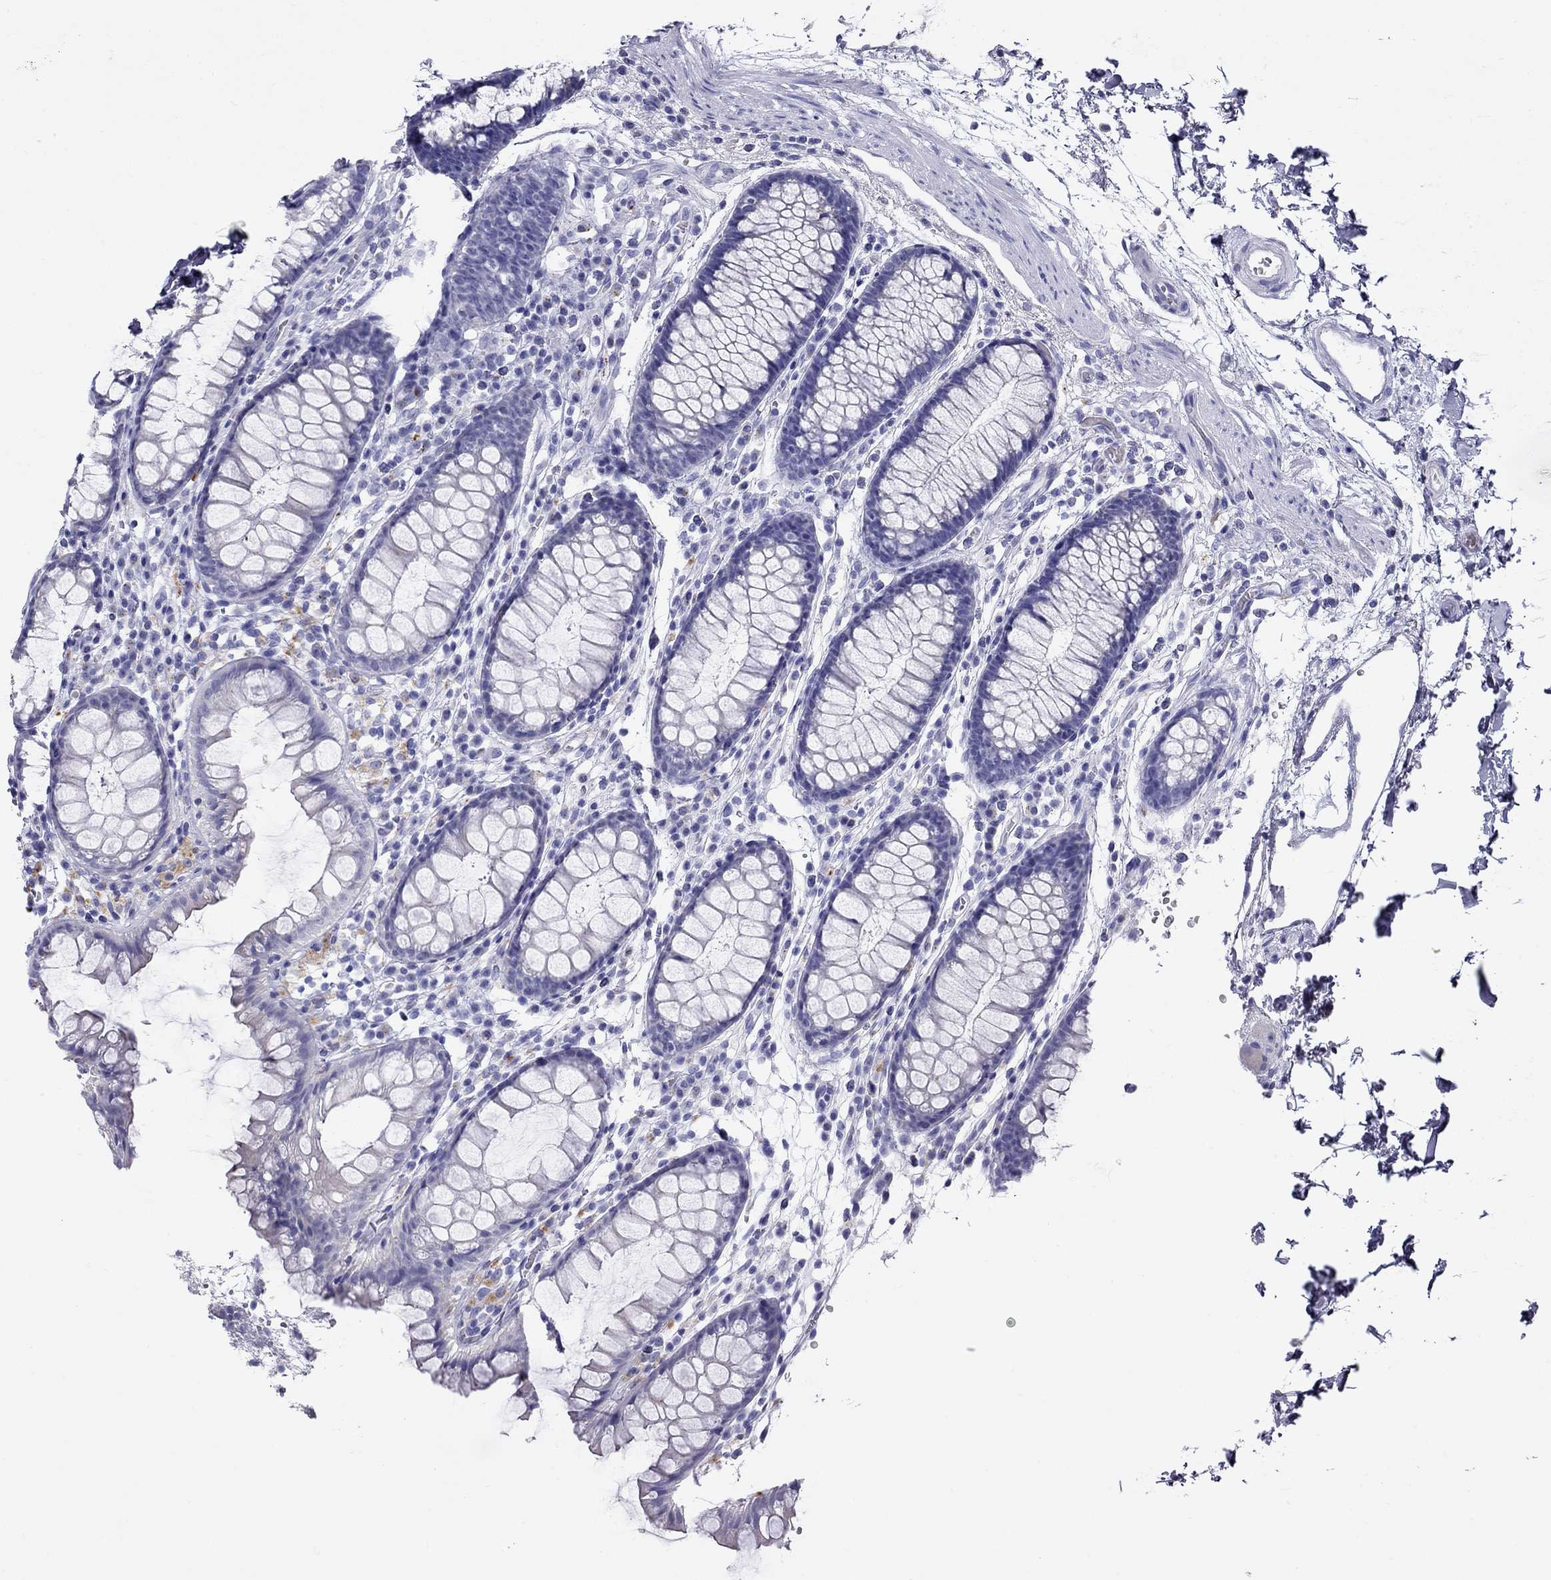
{"staining": {"intensity": "negative", "quantity": "none", "location": "none"}, "tissue": "colon", "cell_type": "Endothelial cells", "image_type": "normal", "snomed": [{"axis": "morphology", "description": "Normal tissue, NOS"}, {"axis": "topography", "description": "Colon"}], "caption": "IHC of normal human colon reveals no positivity in endothelial cells. (Brightfield microscopy of DAB immunohistochemistry at high magnification).", "gene": "MC5R", "patient": {"sex": "male", "age": 76}}